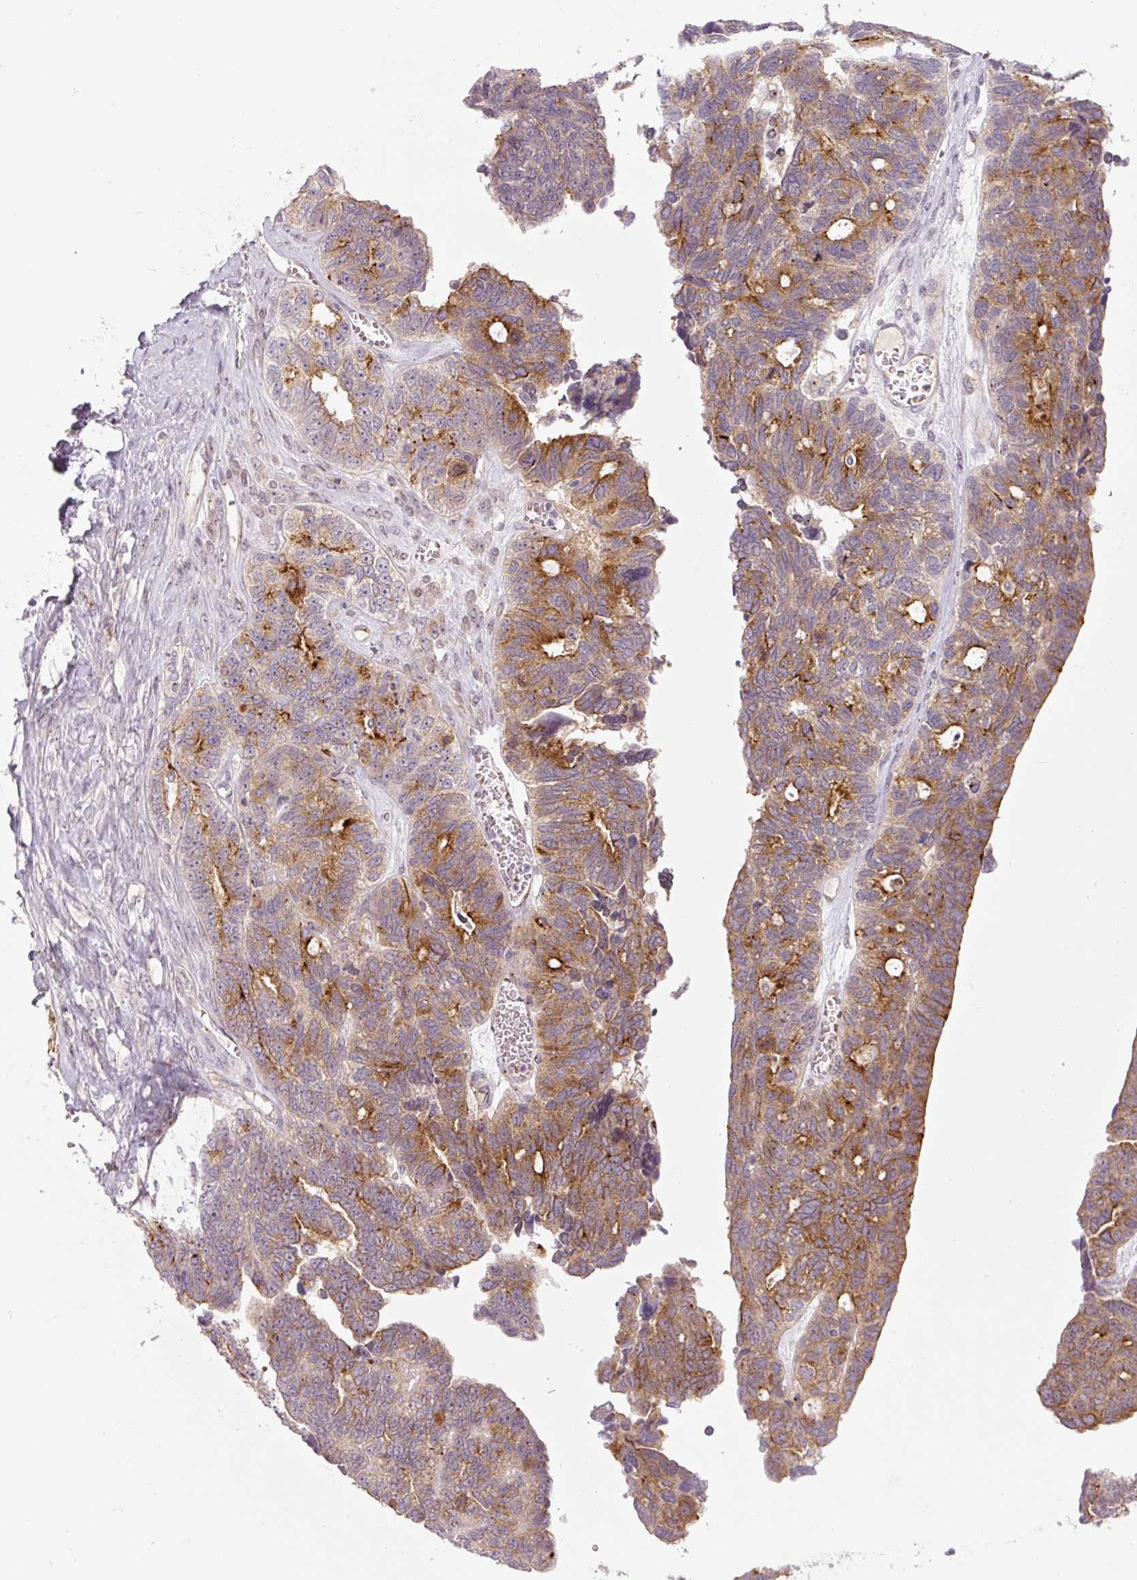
{"staining": {"intensity": "moderate", "quantity": ">75%", "location": "cytoplasmic/membranous"}, "tissue": "ovarian cancer", "cell_type": "Tumor cells", "image_type": "cancer", "snomed": [{"axis": "morphology", "description": "Cystadenocarcinoma, serous, NOS"}, {"axis": "topography", "description": "Ovary"}], "caption": "This micrograph displays immunohistochemistry (IHC) staining of human serous cystadenocarcinoma (ovarian), with medium moderate cytoplasmic/membranous positivity in about >75% of tumor cells.", "gene": "PCM1", "patient": {"sex": "female", "age": 79}}